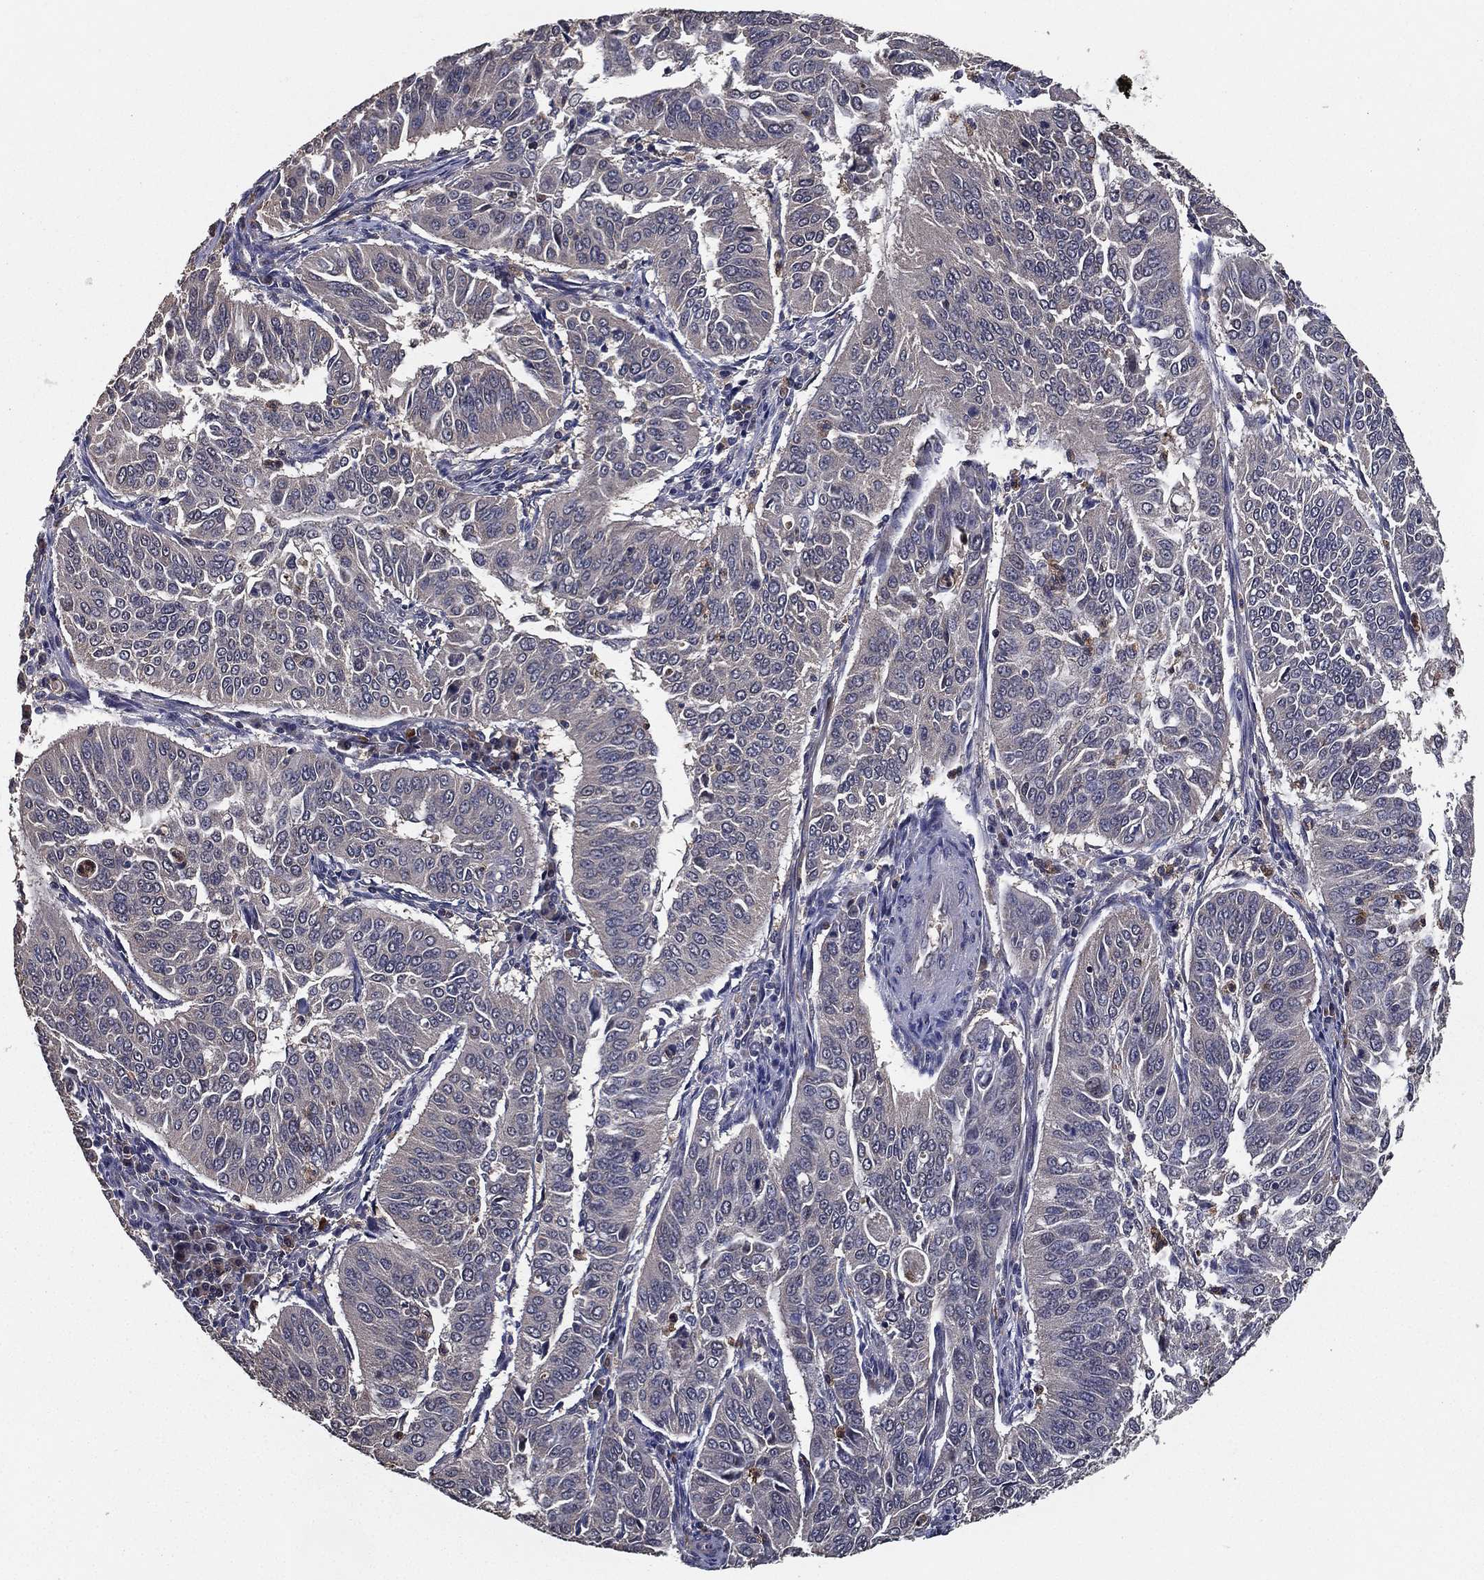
{"staining": {"intensity": "negative", "quantity": "none", "location": "none"}, "tissue": "cervical cancer", "cell_type": "Tumor cells", "image_type": "cancer", "snomed": [{"axis": "morphology", "description": "Normal tissue, NOS"}, {"axis": "morphology", "description": "Squamous cell carcinoma, NOS"}, {"axis": "topography", "description": "Cervix"}], "caption": "Tumor cells are negative for protein expression in human cervical squamous cell carcinoma.", "gene": "PCNT", "patient": {"sex": "female", "age": 39}}